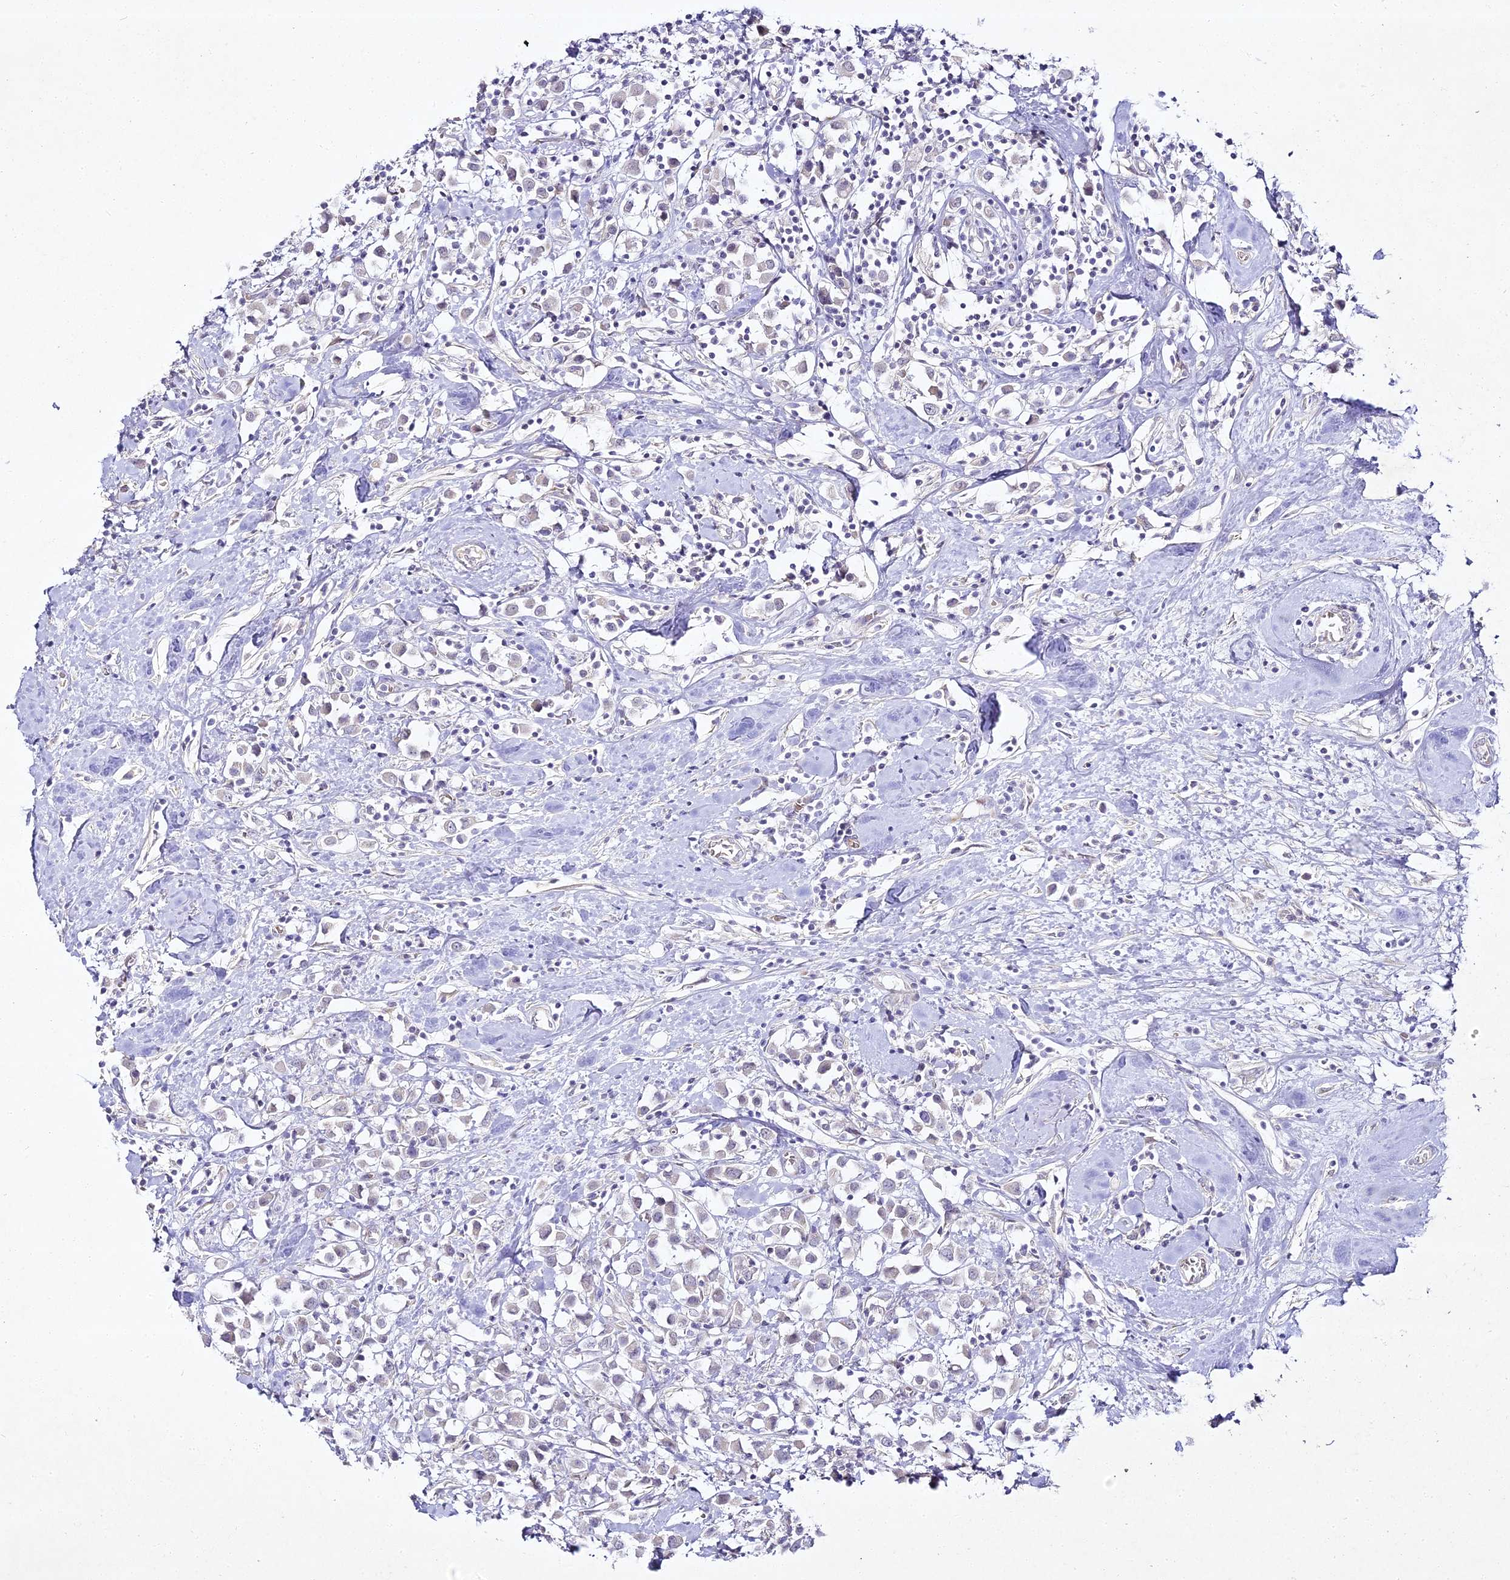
{"staining": {"intensity": "negative", "quantity": "none", "location": "none"}, "tissue": "breast cancer", "cell_type": "Tumor cells", "image_type": "cancer", "snomed": [{"axis": "morphology", "description": "Duct carcinoma"}, {"axis": "topography", "description": "Breast"}], "caption": "Infiltrating ductal carcinoma (breast) was stained to show a protein in brown. There is no significant positivity in tumor cells.", "gene": "ALPG", "patient": {"sex": "female", "age": 61}}